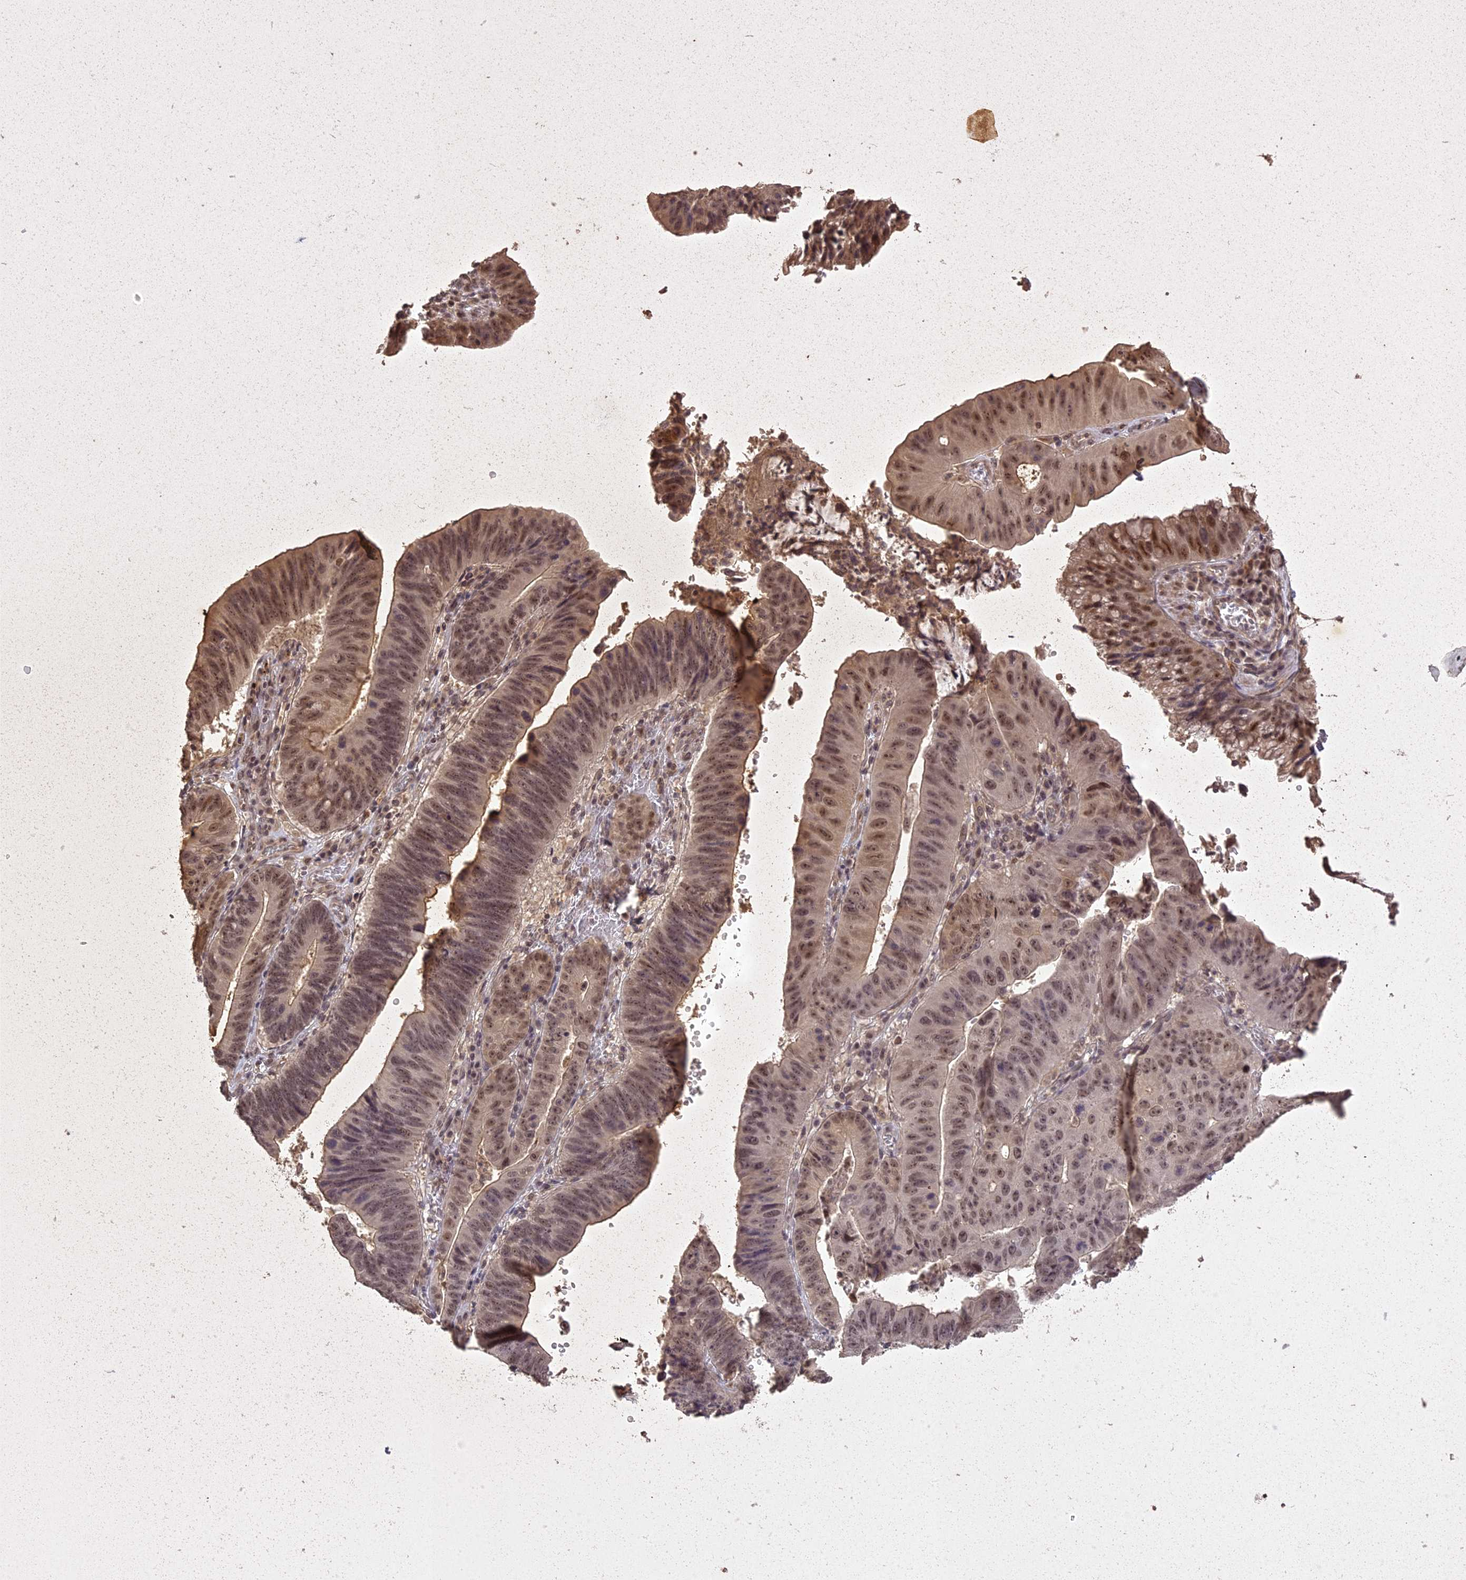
{"staining": {"intensity": "moderate", "quantity": ">75%", "location": "cytoplasmic/membranous,nuclear"}, "tissue": "stomach cancer", "cell_type": "Tumor cells", "image_type": "cancer", "snomed": [{"axis": "morphology", "description": "Adenocarcinoma, NOS"}, {"axis": "topography", "description": "Stomach"}], "caption": "A photomicrograph of human adenocarcinoma (stomach) stained for a protein demonstrates moderate cytoplasmic/membranous and nuclear brown staining in tumor cells. Using DAB (3,3'-diaminobenzidine) (brown) and hematoxylin (blue) stains, captured at high magnification using brightfield microscopy.", "gene": "LIN37", "patient": {"sex": "male", "age": 59}}